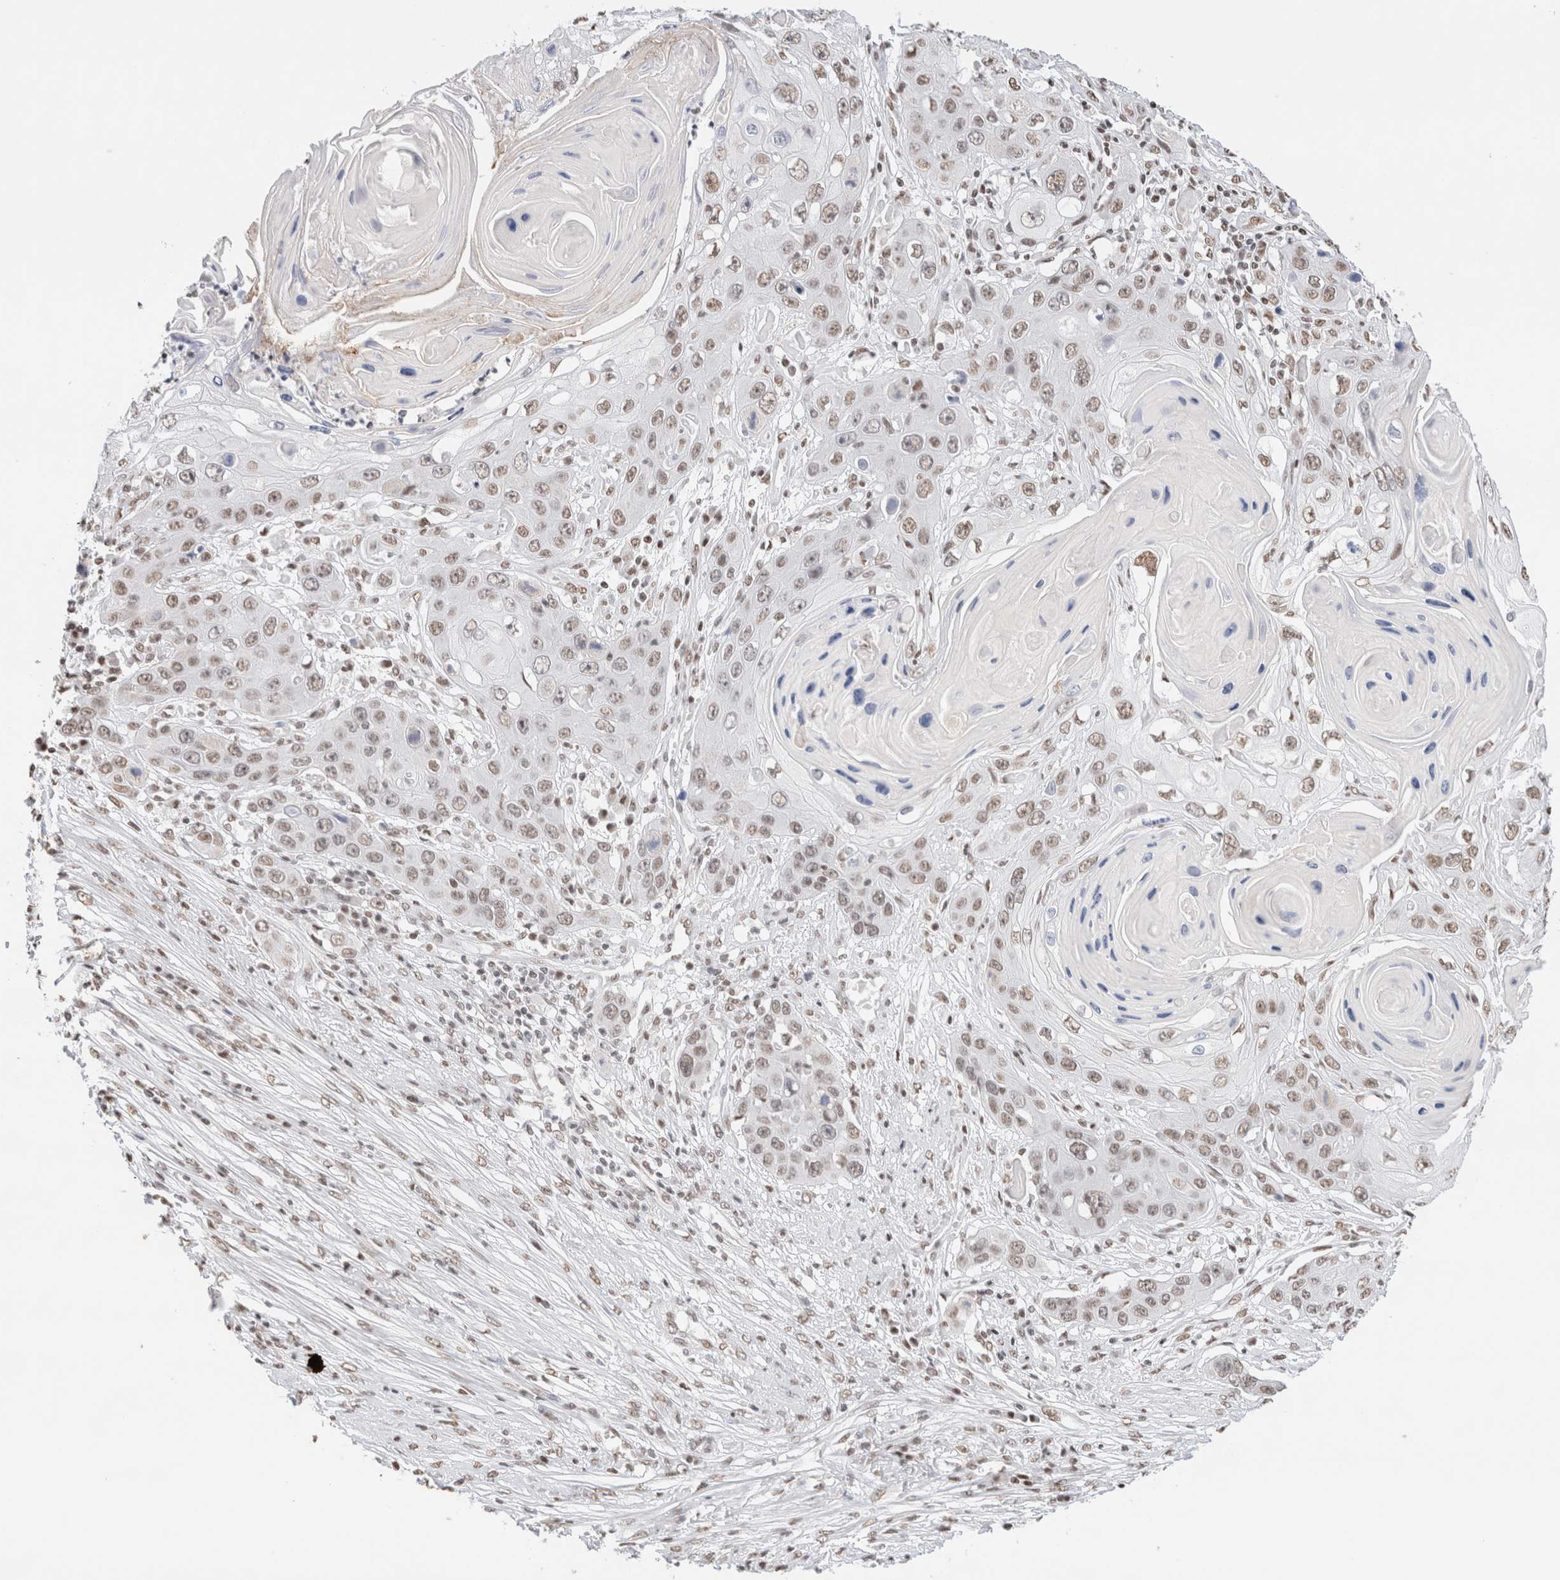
{"staining": {"intensity": "moderate", "quantity": ">75%", "location": "nuclear"}, "tissue": "skin cancer", "cell_type": "Tumor cells", "image_type": "cancer", "snomed": [{"axis": "morphology", "description": "Squamous cell carcinoma, NOS"}, {"axis": "topography", "description": "Skin"}], "caption": "Skin cancer (squamous cell carcinoma) stained for a protein (brown) demonstrates moderate nuclear positive expression in about >75% of tumor cells.", "gene": "SUPT3H", "patient": {"sex": "male", "age": 55}}